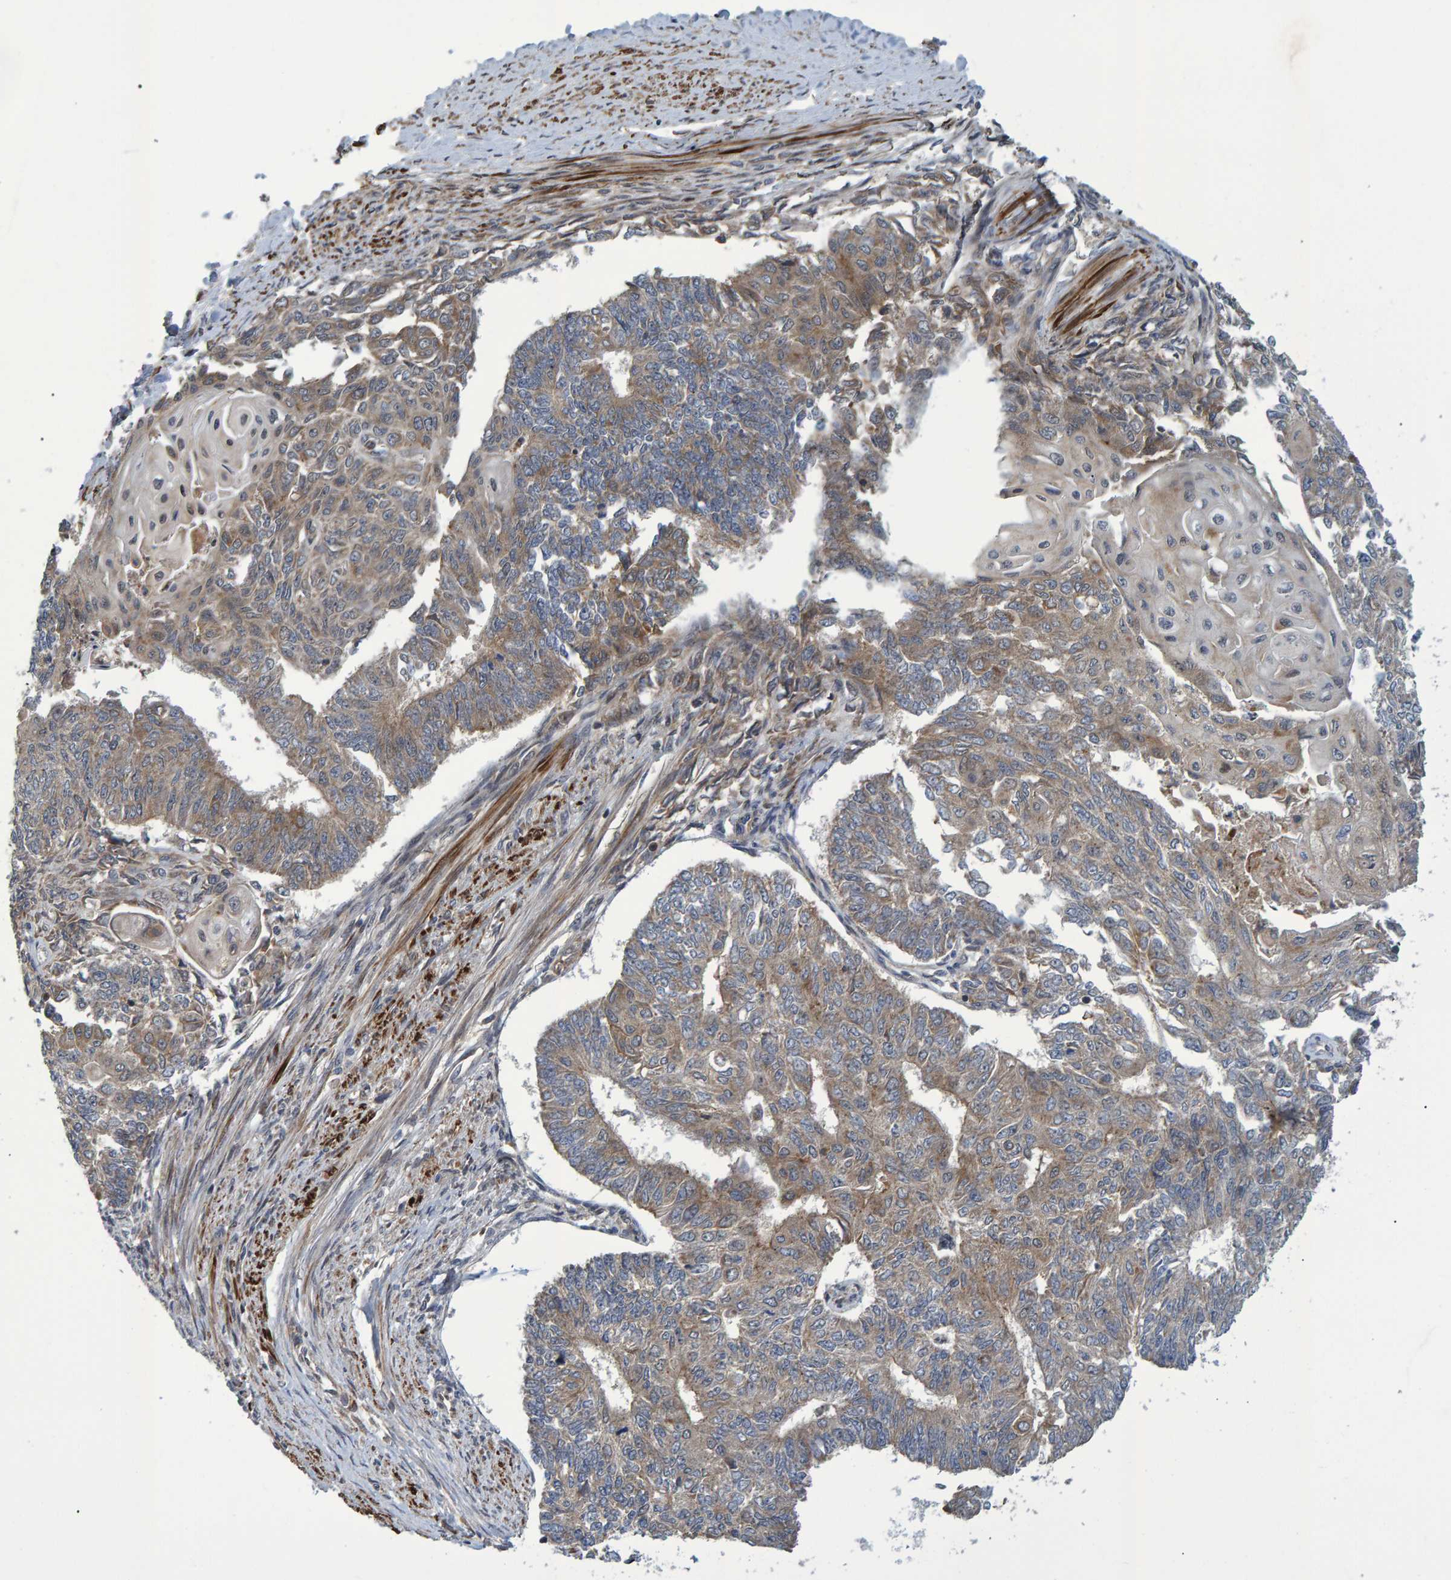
{"staining": {"intensity": "weak", "quantity": ">75%", "location": "cytoplasmic/membranous"}, "tissue": "endometrial cancer", "cell_type": "Tumor cells", "image_type": "cancer", "snomed": [{"axis": "morphology", "description": "Adenocarcinoma, NOS"}, {"axis": "topography", "description": "Endometrium"}], "caption": "Adenocarcinoma (endometrial) stained with DAB (3,3'-diaminobenzidine) IHC displays low levels of weak cytoplasmic/membranous positivity in about >75% of tumor cells.", "gene": "ATP6V1H", "patient": {"sex": "female", "age": 32}}